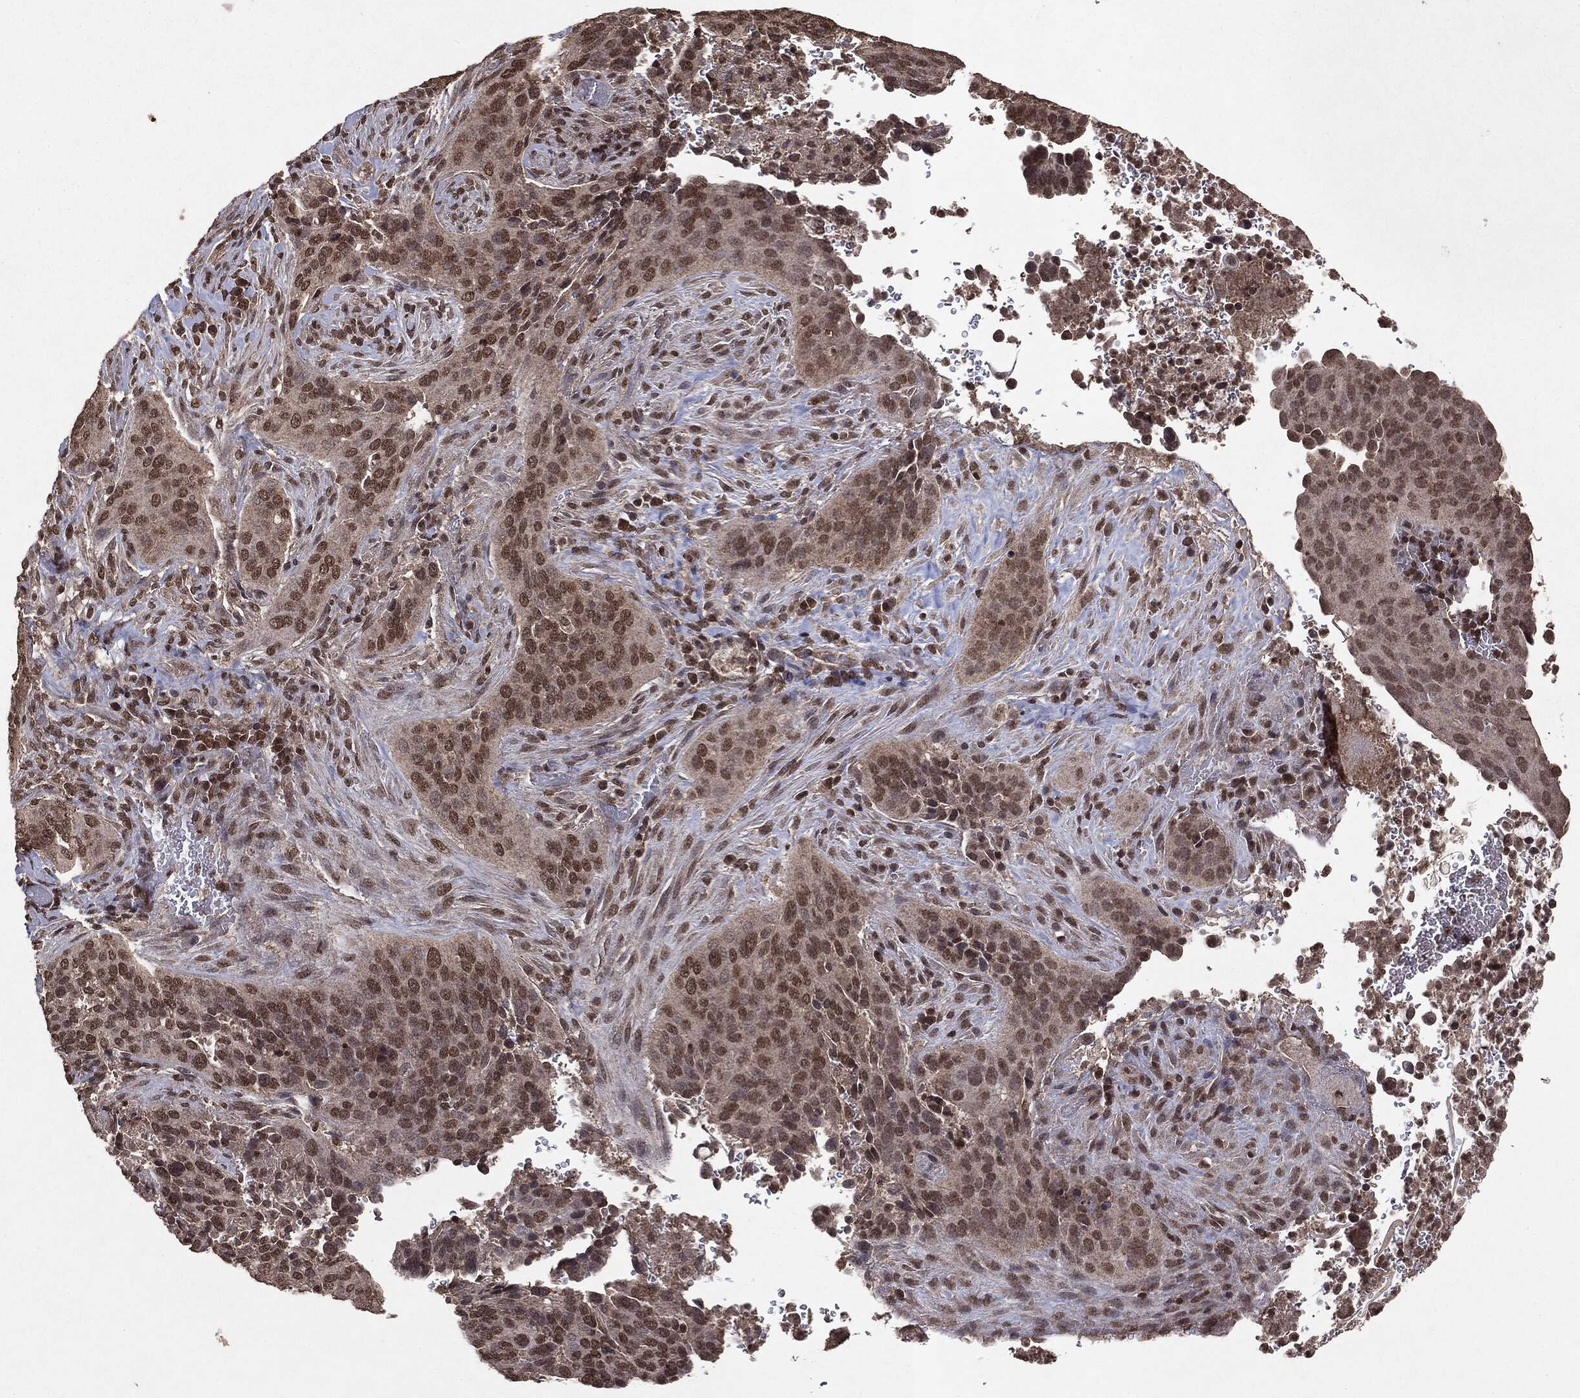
{"staining": {"intensity": "moderate", "quantity": ">75%", "location": "nuclear"}, "tissue": "cervical cancer", "cell_type": "Tumor cells", "image_type": "cancer", "snomed": [{"axis": "morphology", "description": "Squamous cell carcinoma, NOS"}, {"axis": "topography", "description": "Cervix"}], "caption": "The immunohistochemical stain shows moderate nuclear positivity in tumor cells of cervical squamous cell carcinoma tissue.", "gene": "PEBP1", "patient": {"sex": "female", "age": 38}}